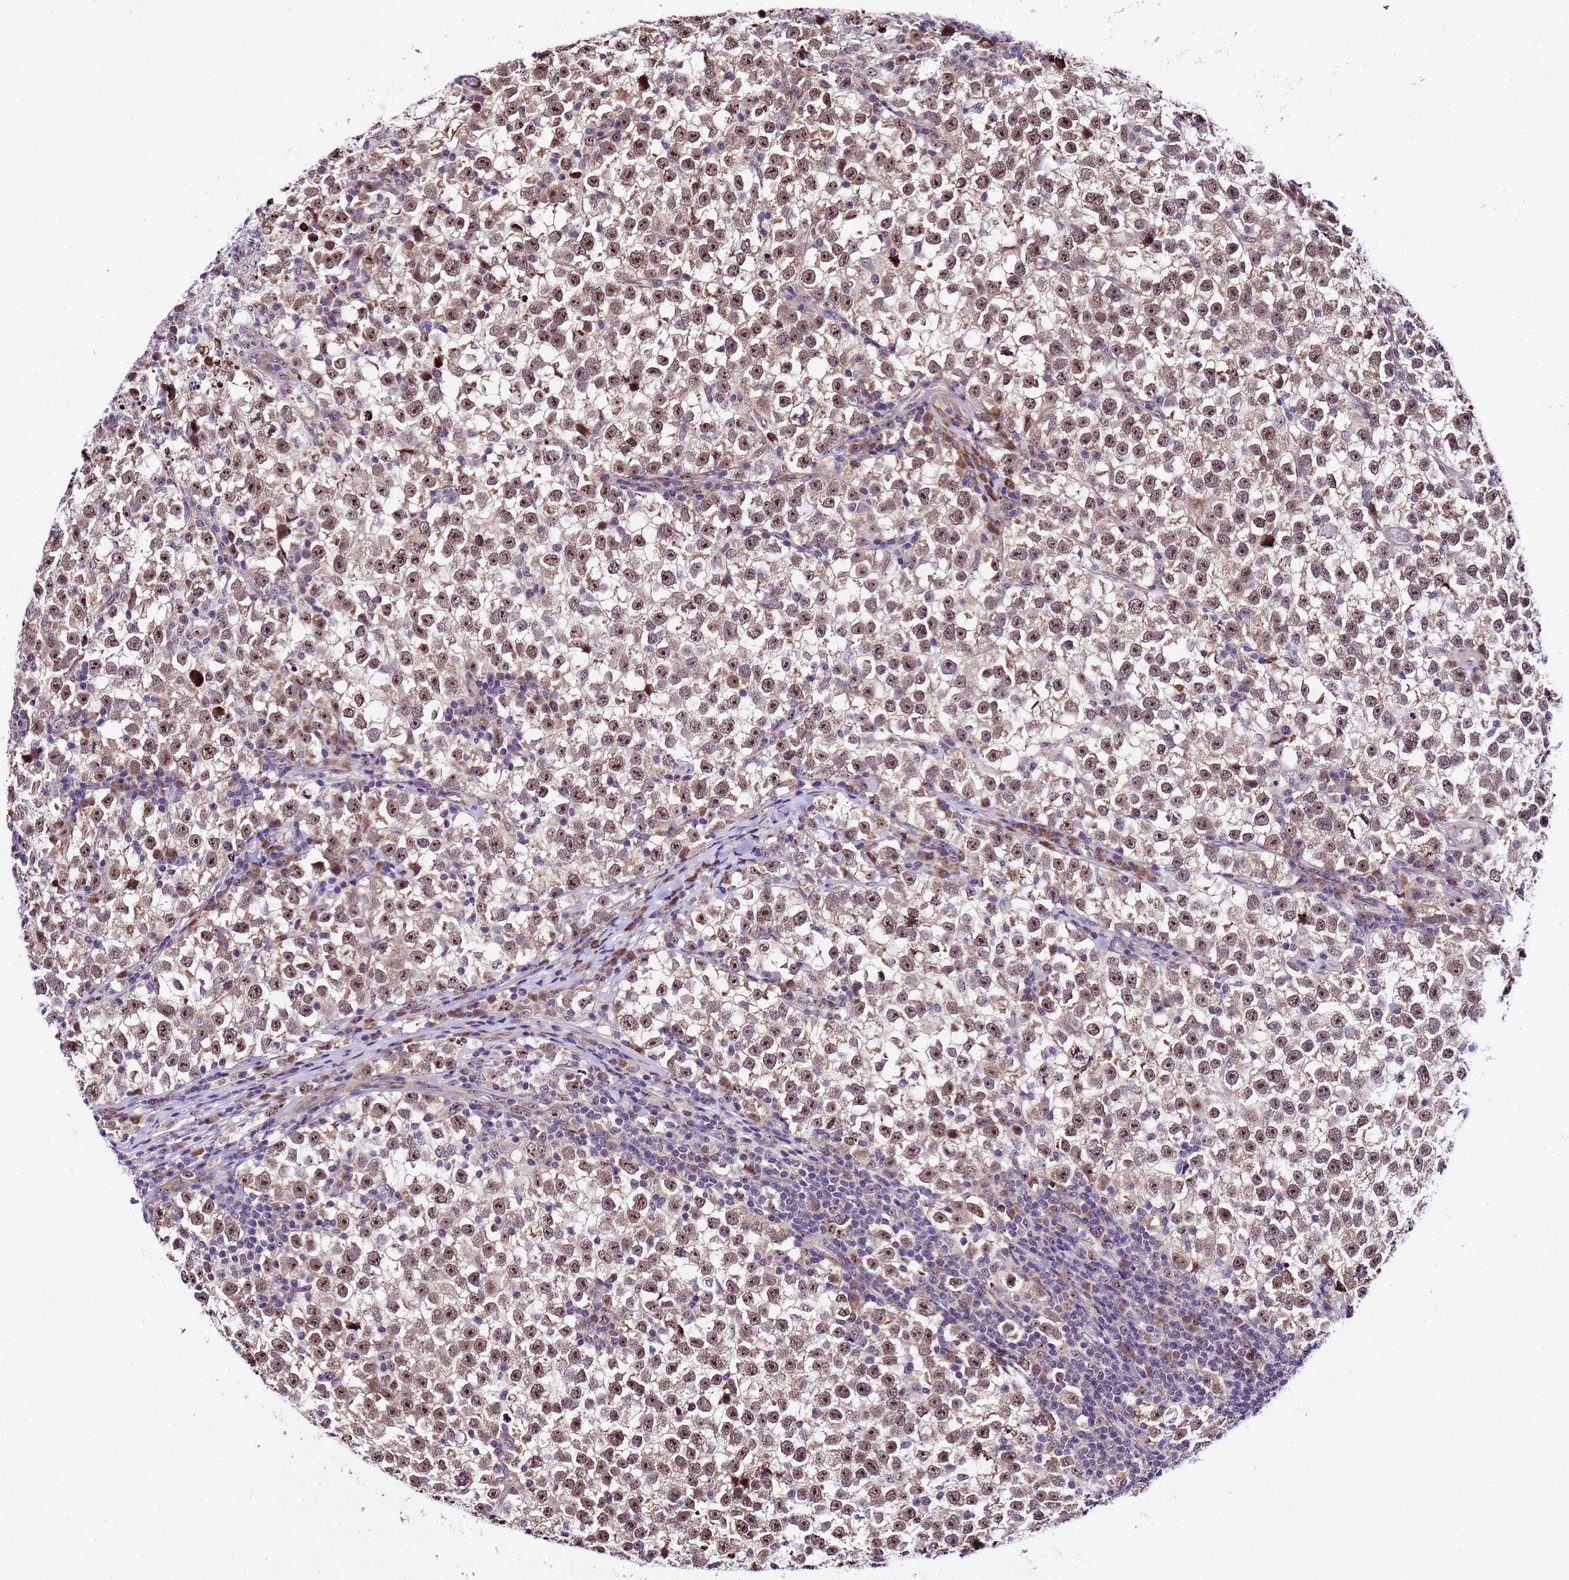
{"staining": {"intensity": "moderate", "quantity": ">75%", "location": "nuclear"}, "tissue": "testis cancer", "cell_type": "Tumor cells", "image_type": "cancer", "snomed": [{"axis": "morphology", "description": "Normal tissue, NOS"}, {"axis": "morphology", "description": "Seminoma, NOS"}, {"axis": "topography", "description": "Testis"}], "caption": "Protein staining shows moderate nuclear positivity in approximately >75% of tumor cells in testis seminoma. (DAB = brown stain, brightfield microscopy at high magnification).", "gene": "SLX4IP", "patient": {"sex": "male", "age": 43}}